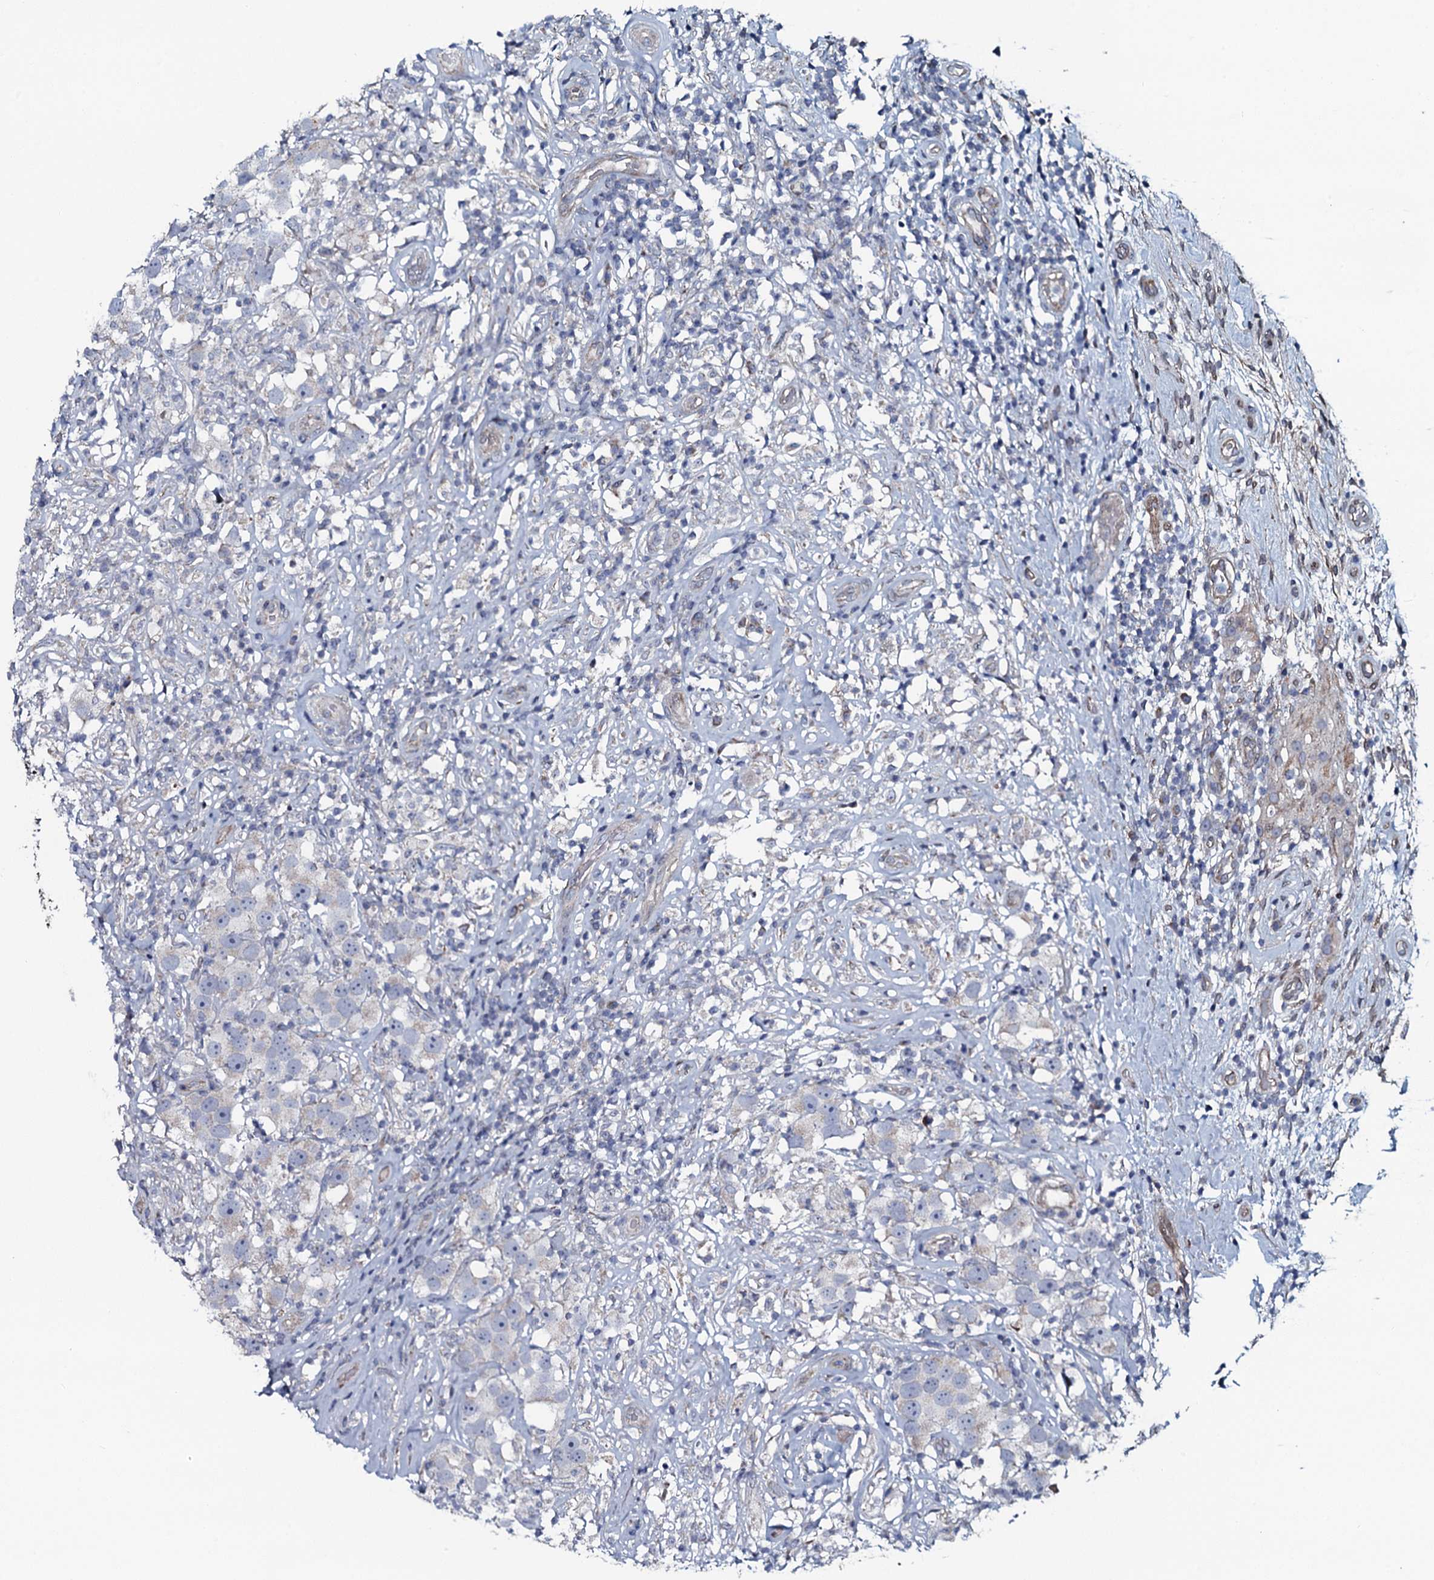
{"staining": {"intensity": "negative", "quantity": "none", "location": "none"}, "tissue": "testis cancer", "cell_type": "Tumor cells", "image_type": "cancer", "snomed": [{"axis": "morphology", "description": "Seminoma, NOS"}, {"axis": "topography", "description": "Testis"}], "caption": "DAB immunohistochemical staining of testis seminoma displays no significant expression in tumor cells.", "gene": "KCTD4", "patient": {"sex": "male", "age": 49}}